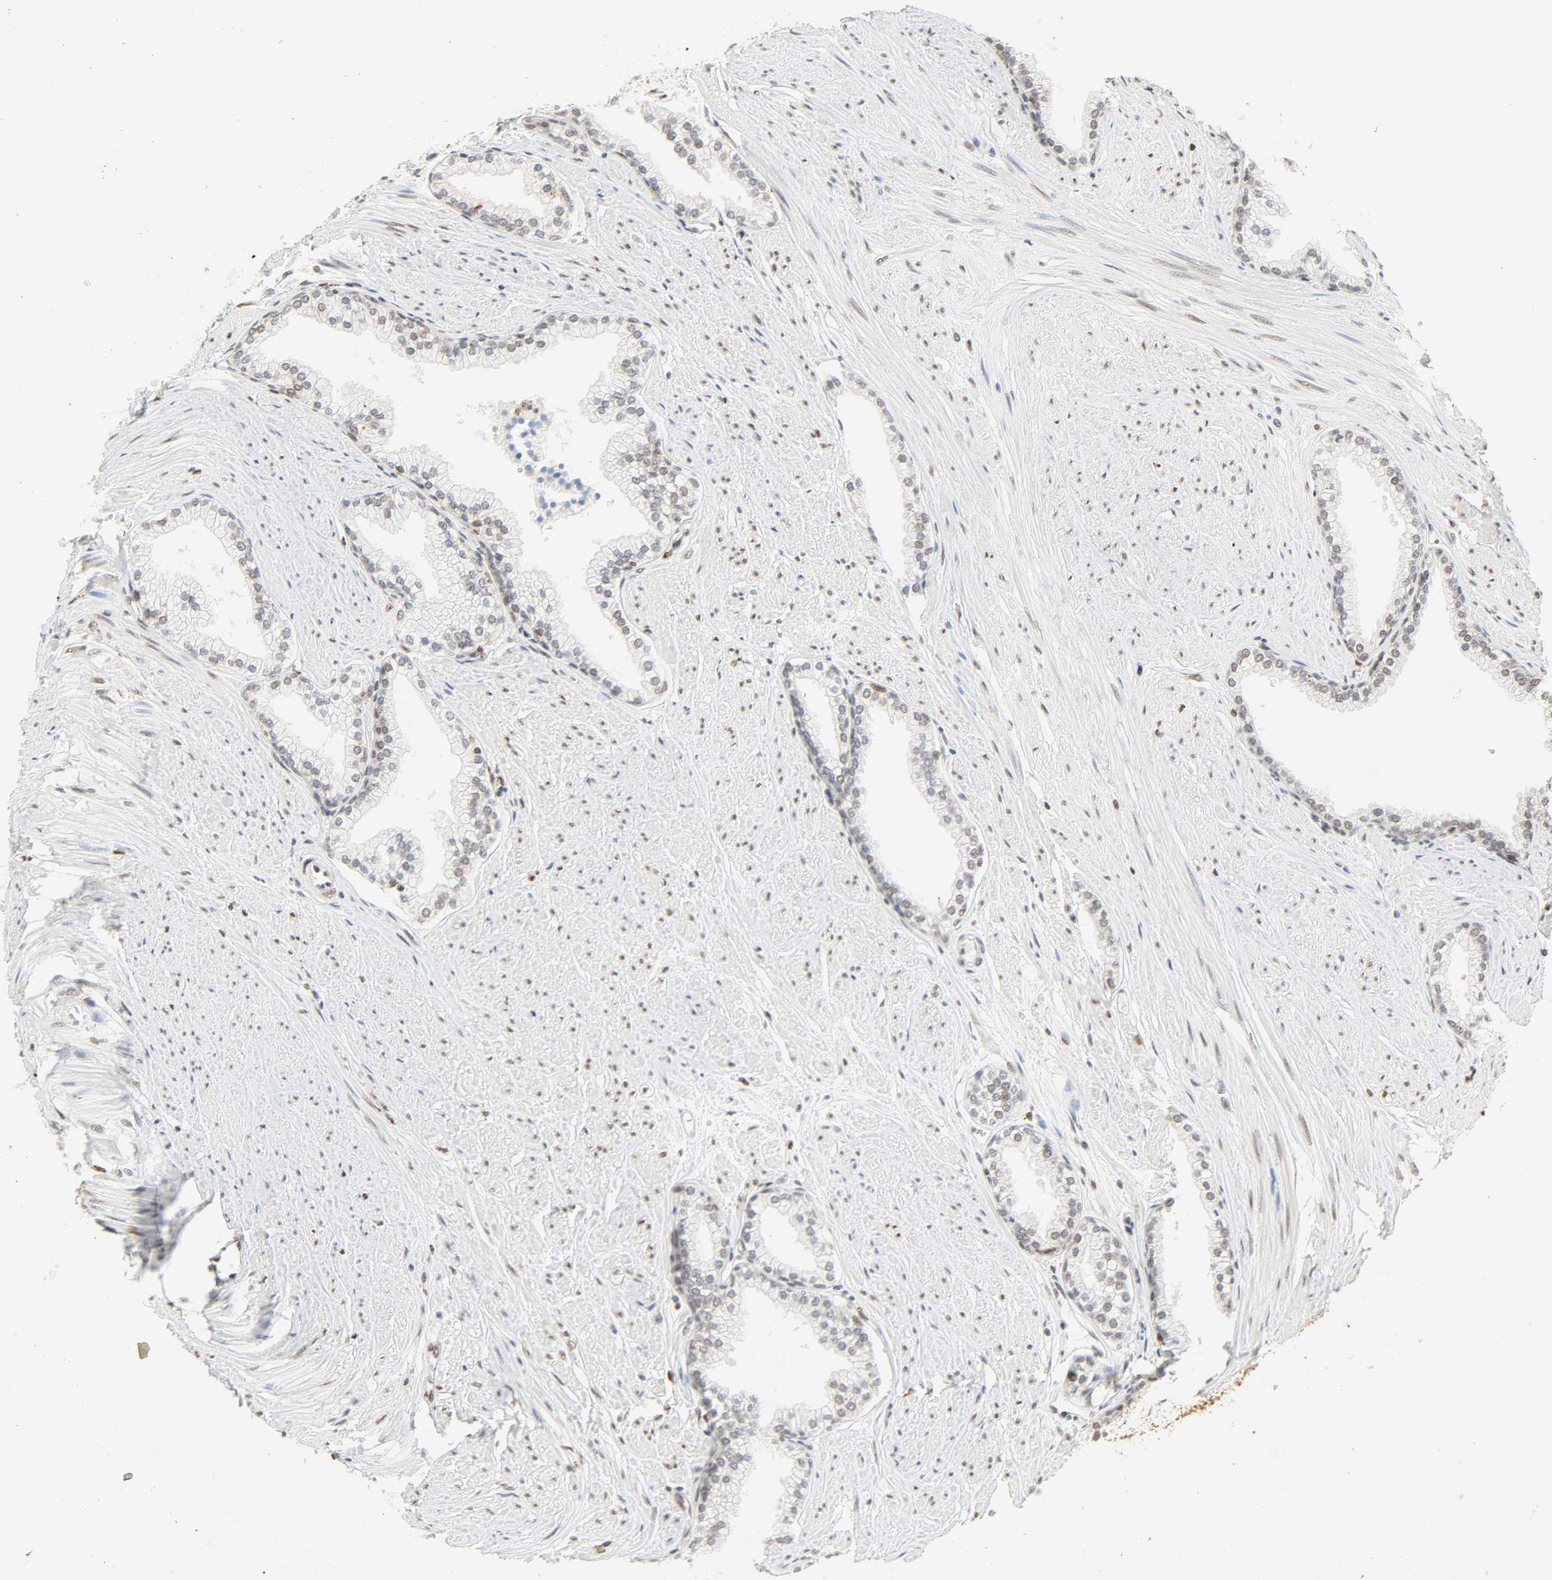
{"staining": {"intensity": "moderate", "quantity": ">75%", "location": "nuclear"}, "tissue": "prostate", "cell_type": "Glandular cells", "image_type": "normal", "snomed": [{"axis": "morphology", "description": "Normal tissue, NOS"}, {"axis": "topography", "description": "Prostate"}], "caption": "Prostate was stained to show a protein in brown. There is medium levels of moderate nuclear staining in about >75% of glandular cells. Ihc stains the protein of interest in brown and the nuclei are stained blue.", "gene": "DAZAP1", "patient": {"sex": "male", "age": 64}}